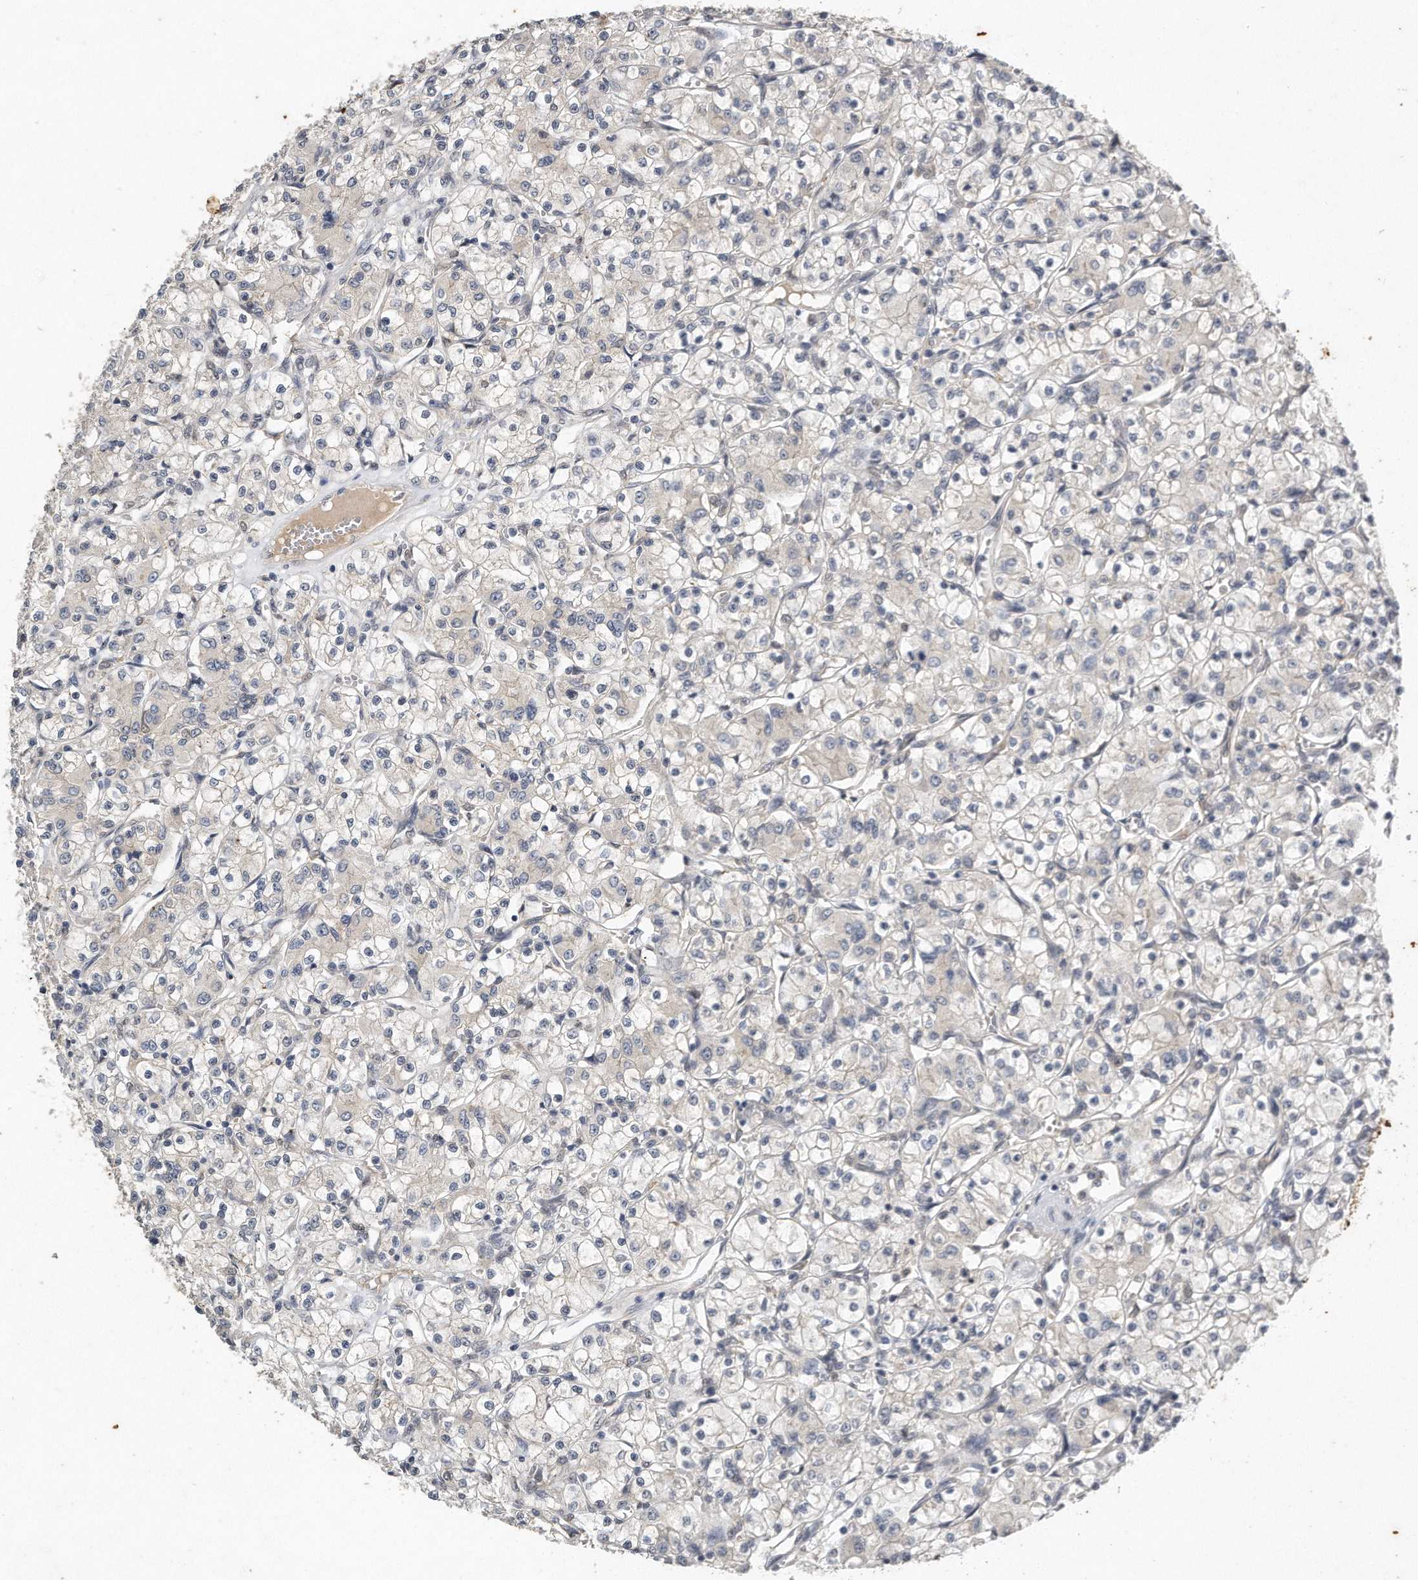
{"staining": {"intensity": "negative", "quantity": "none", "location": "none"}, "tissue": "renal cancer", "cell_type": "Tumor cells", "image_type": "cancer", "snomed": [{"axis": "morphology", "description": "Adenocarcinoma, NOS"}, {"axis": "topography", "description": "Kidney"}], "caption": "Adenocarcinoma (renal) was stained to show a protein in brown. There is no significant staining in tumor cells.", "gene": "CAMK1", "patient": {"sex": "female", "age": 59}}